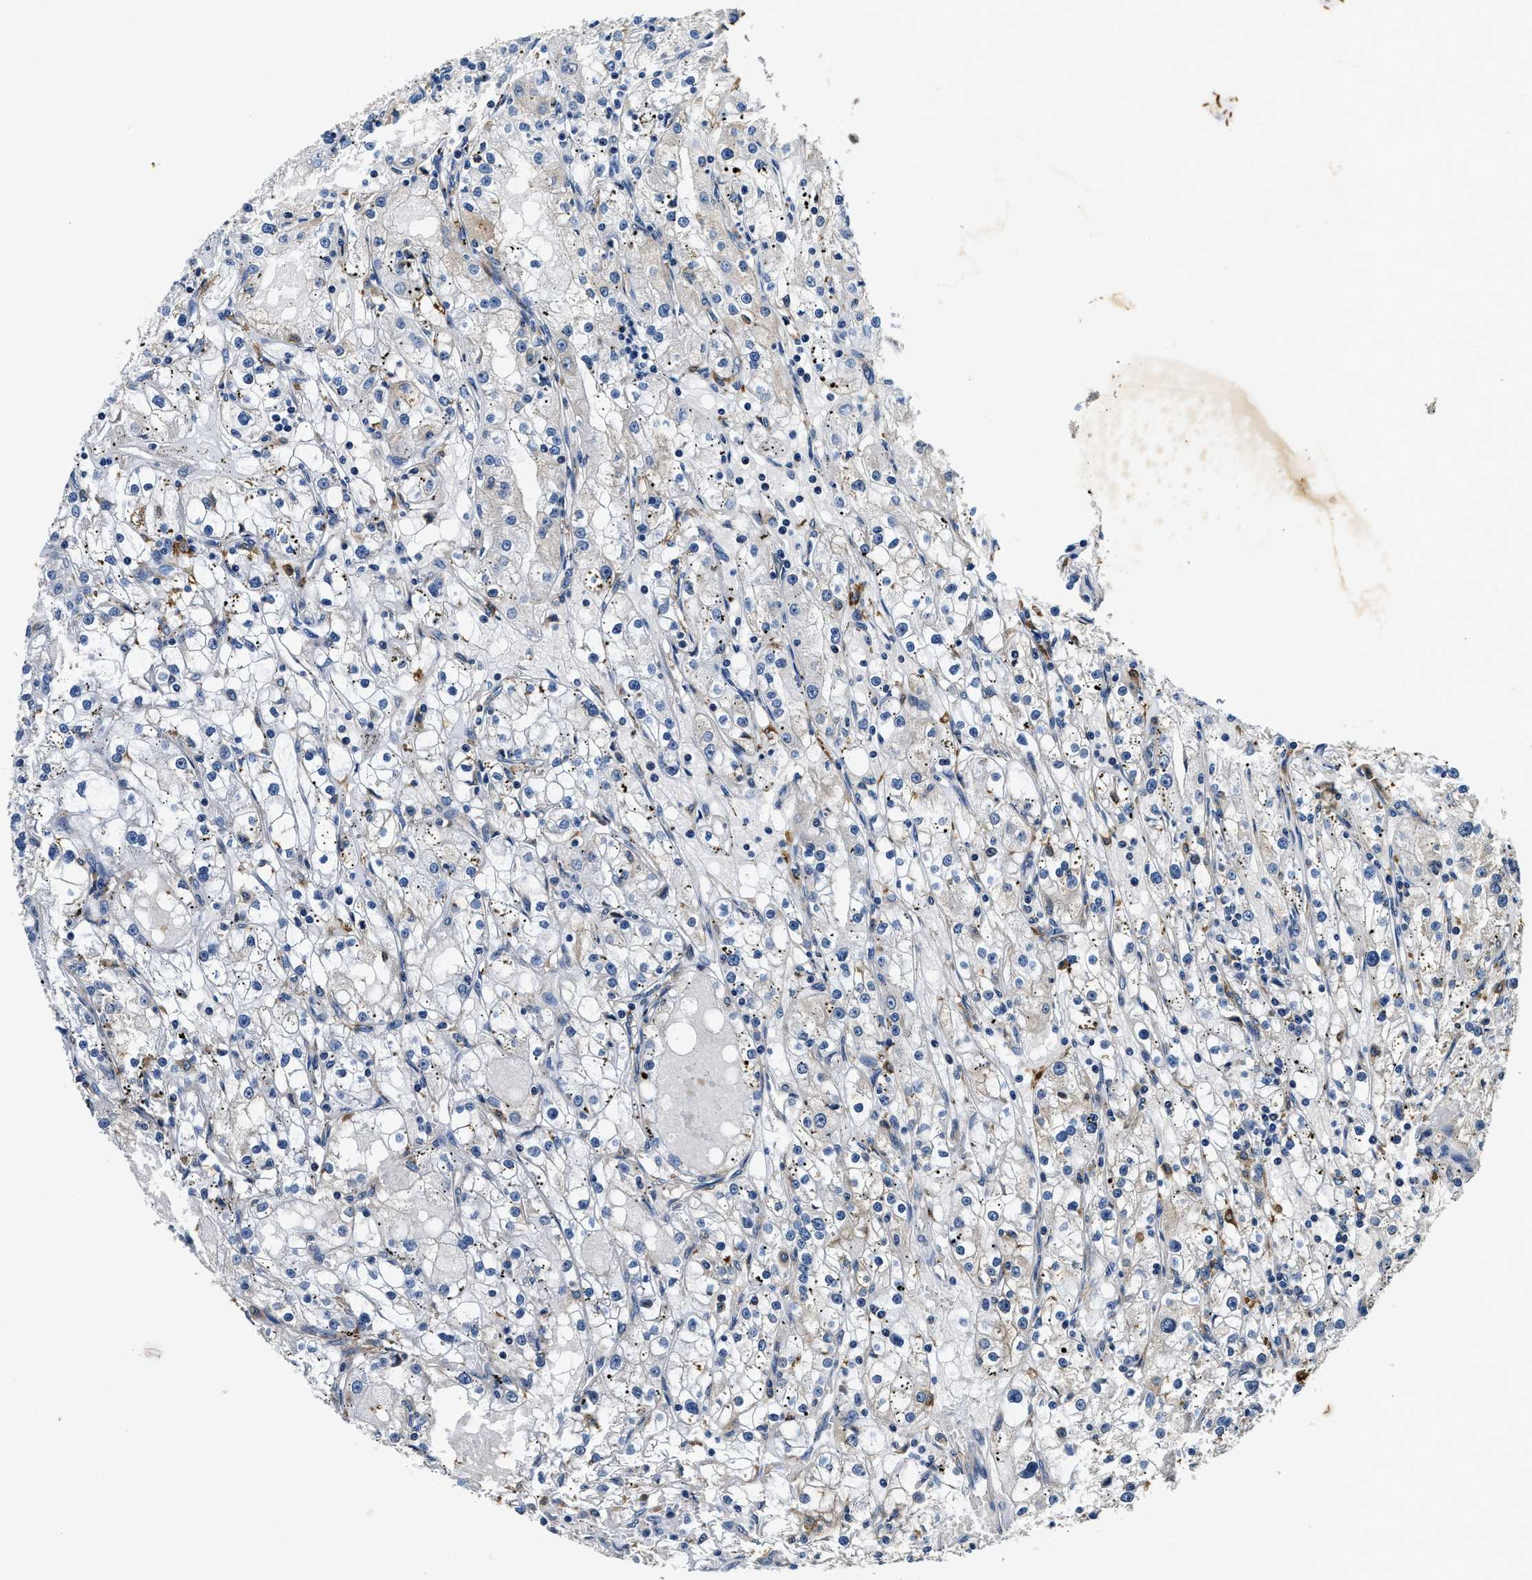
{"staining": {"intensity": "negative", "quantity": "none", "location": "none"}, "tissue": "renal cancer", "cell_type": "Tumor cells", "image_type": "cancer", "snomed": [{"axis": "morphology", "description": "Adenocarcinoma, NOS"}, {"axis": "topography", "description": "Kidney"}], "caption": "Tumor cells are negative for brown protein staining in renal cancer. Nuclei are stained in blue.", "gene": "PI4KB", "patient": {"sex": "male", "age": 56}}